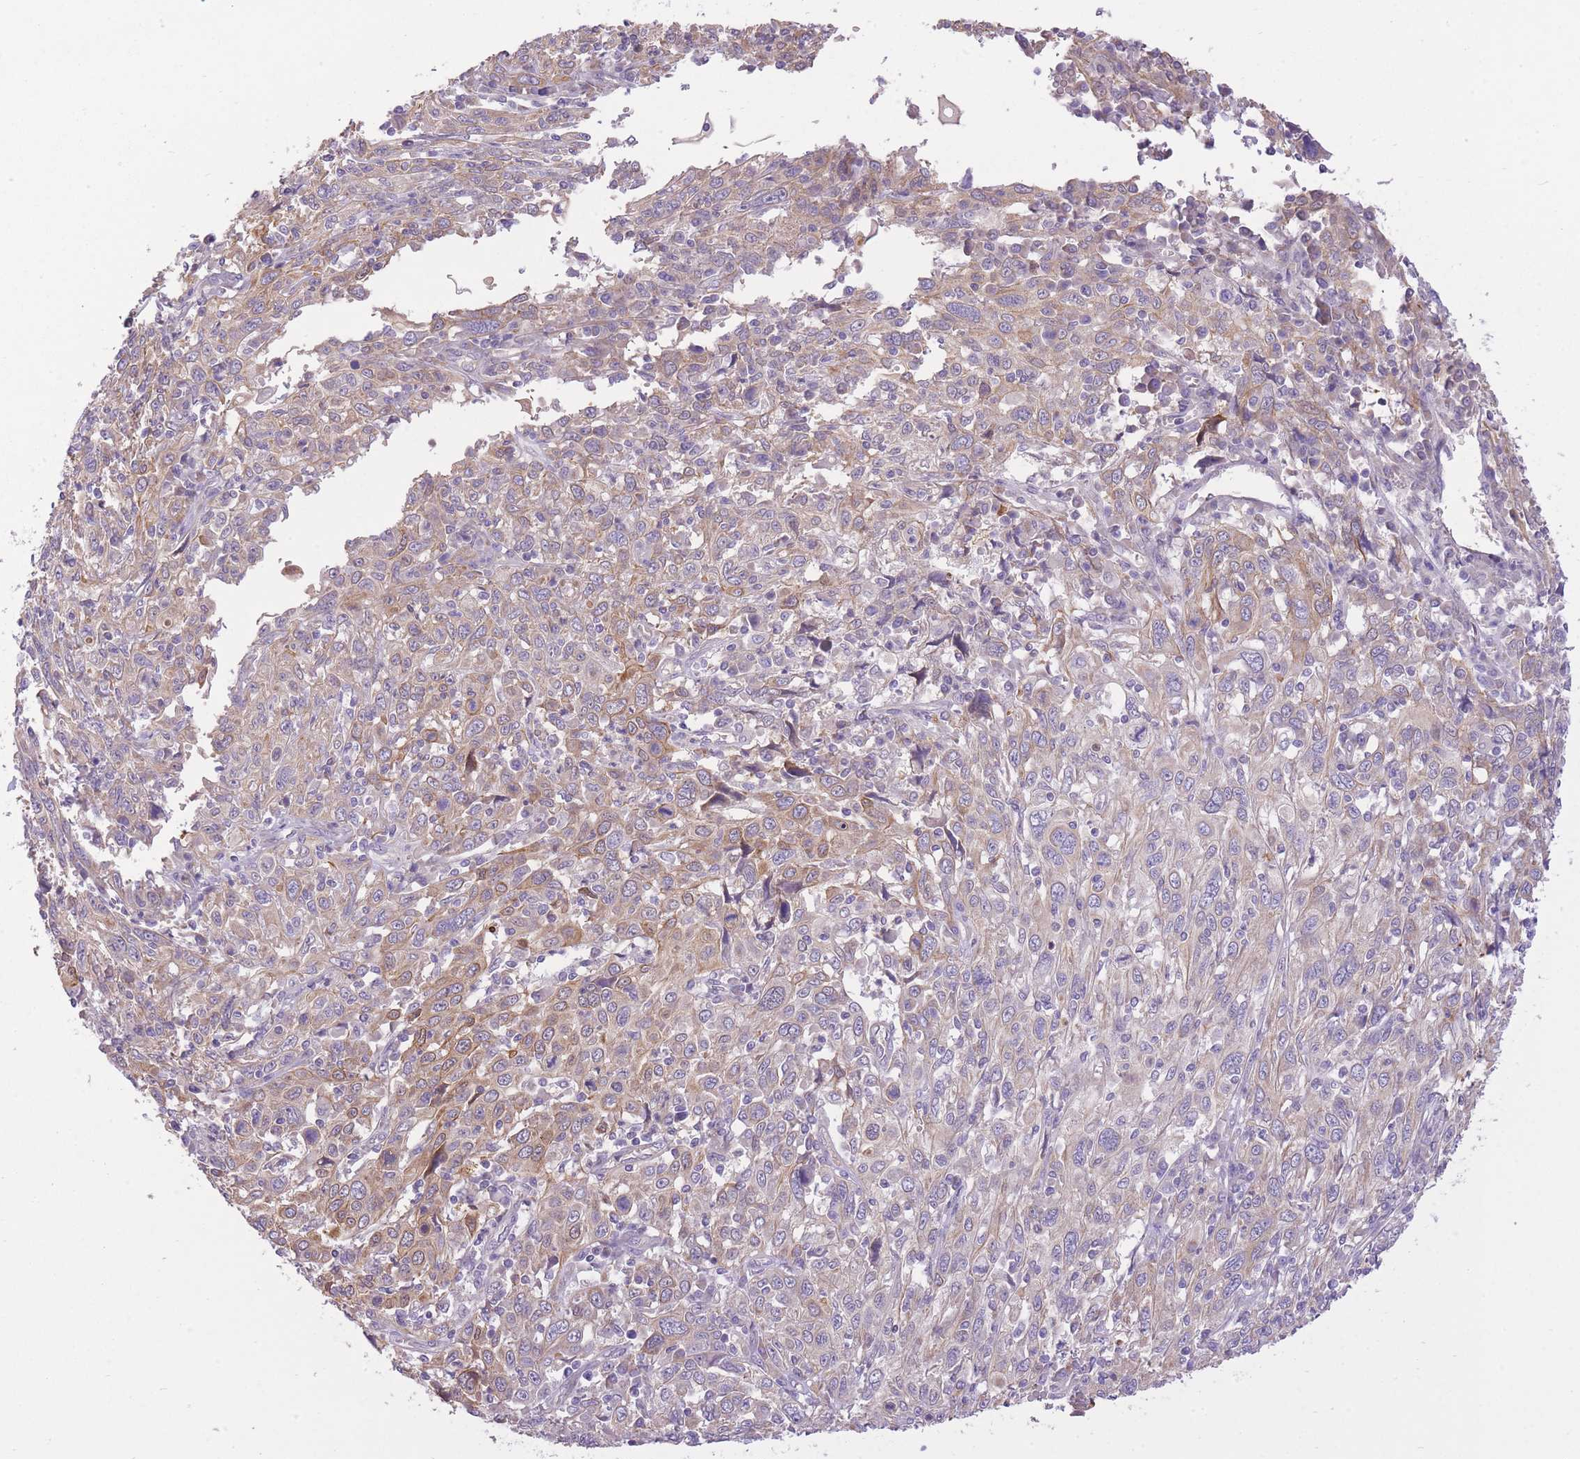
{"staining": {"intensity": "moderate", "quantity": "<25%", "location": "cytoplasmic/membranous"}, "tissue": "cervical cancer", "cell_type": "Tumor cells", "image_type": "cancer", "snomed": [{"axis": "morphology", "description": "Squamous cell carcinoma, NOS"}, {"axis": "topography", "description": "Cervix"}], "caption": "There is low levels of moderate cytoplasmic/membranous positivity in tumor cells of squamous cell carcinoma (cervical), as demonstrated by immunohistochemical staining (brown color).", "gene": "REV1", "patient": {"sex": "female", "age": 46}}